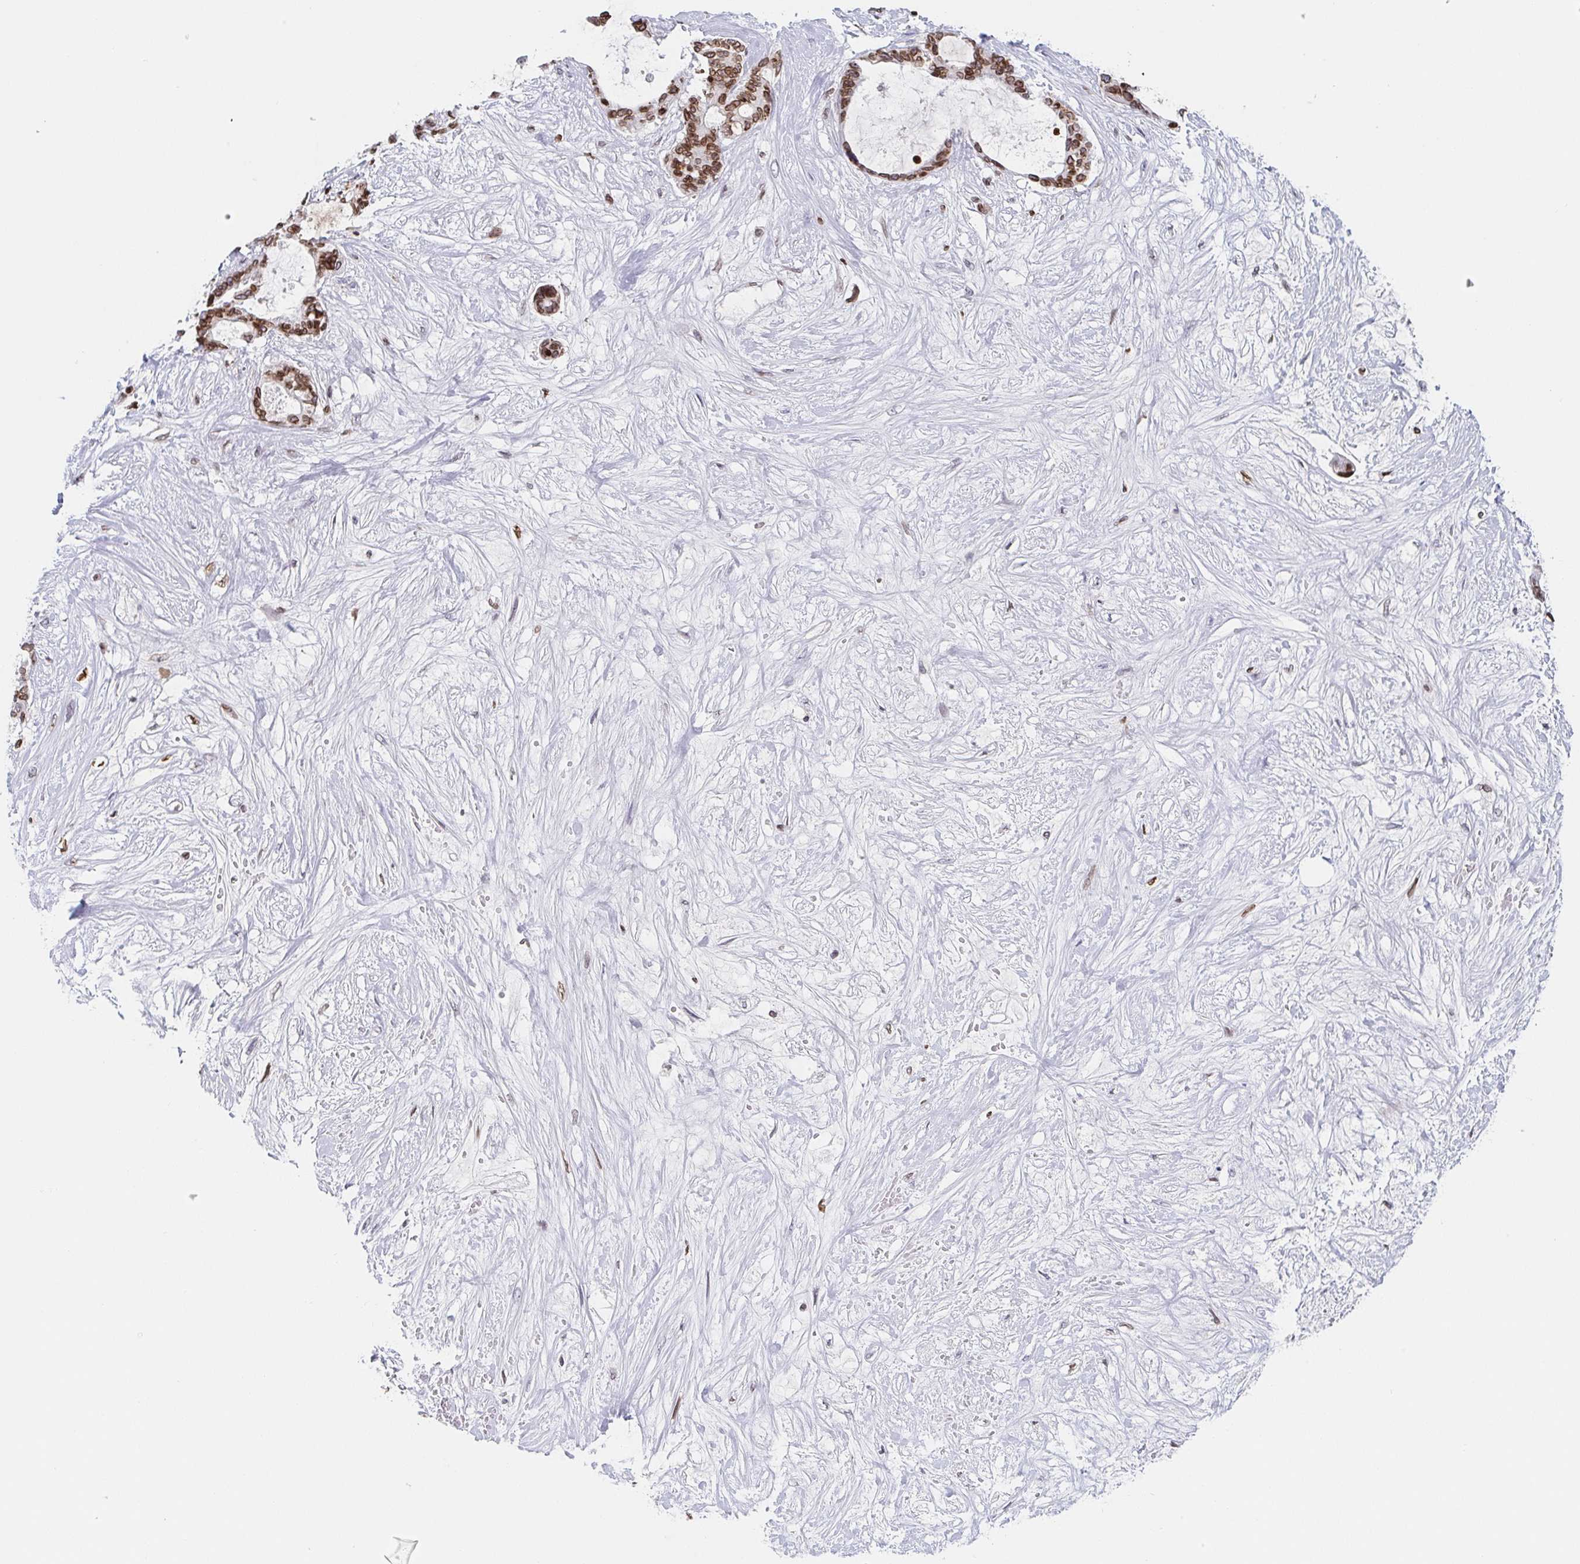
{"staining": {"intensity": "strong", "quantity": ">75%", "location": "cytoplasmic/membranous,nuclear"}, "tissue": "liver cancer", "cell_type": "Tumor cells", "image_type": "cancer", "snomed": [{"axis": "morphology", "description": "Normal tissue, NOS"}, {"axis": "morphology", "description": "Cholangiocarcinoma"}, {"axis": "topography", "description": "Liver"}, {"axis": "topography", "description": "Peripheral nerve tissue"}], "caption": "A histopathology image of human liver cholangiocarcinoma stained for a protein reveals strong cytoplasmic/membranous and nuclear brown staining in tumor cells.", "gene": "BTBD7", "patient": {"sex": "female", "age": 73}}